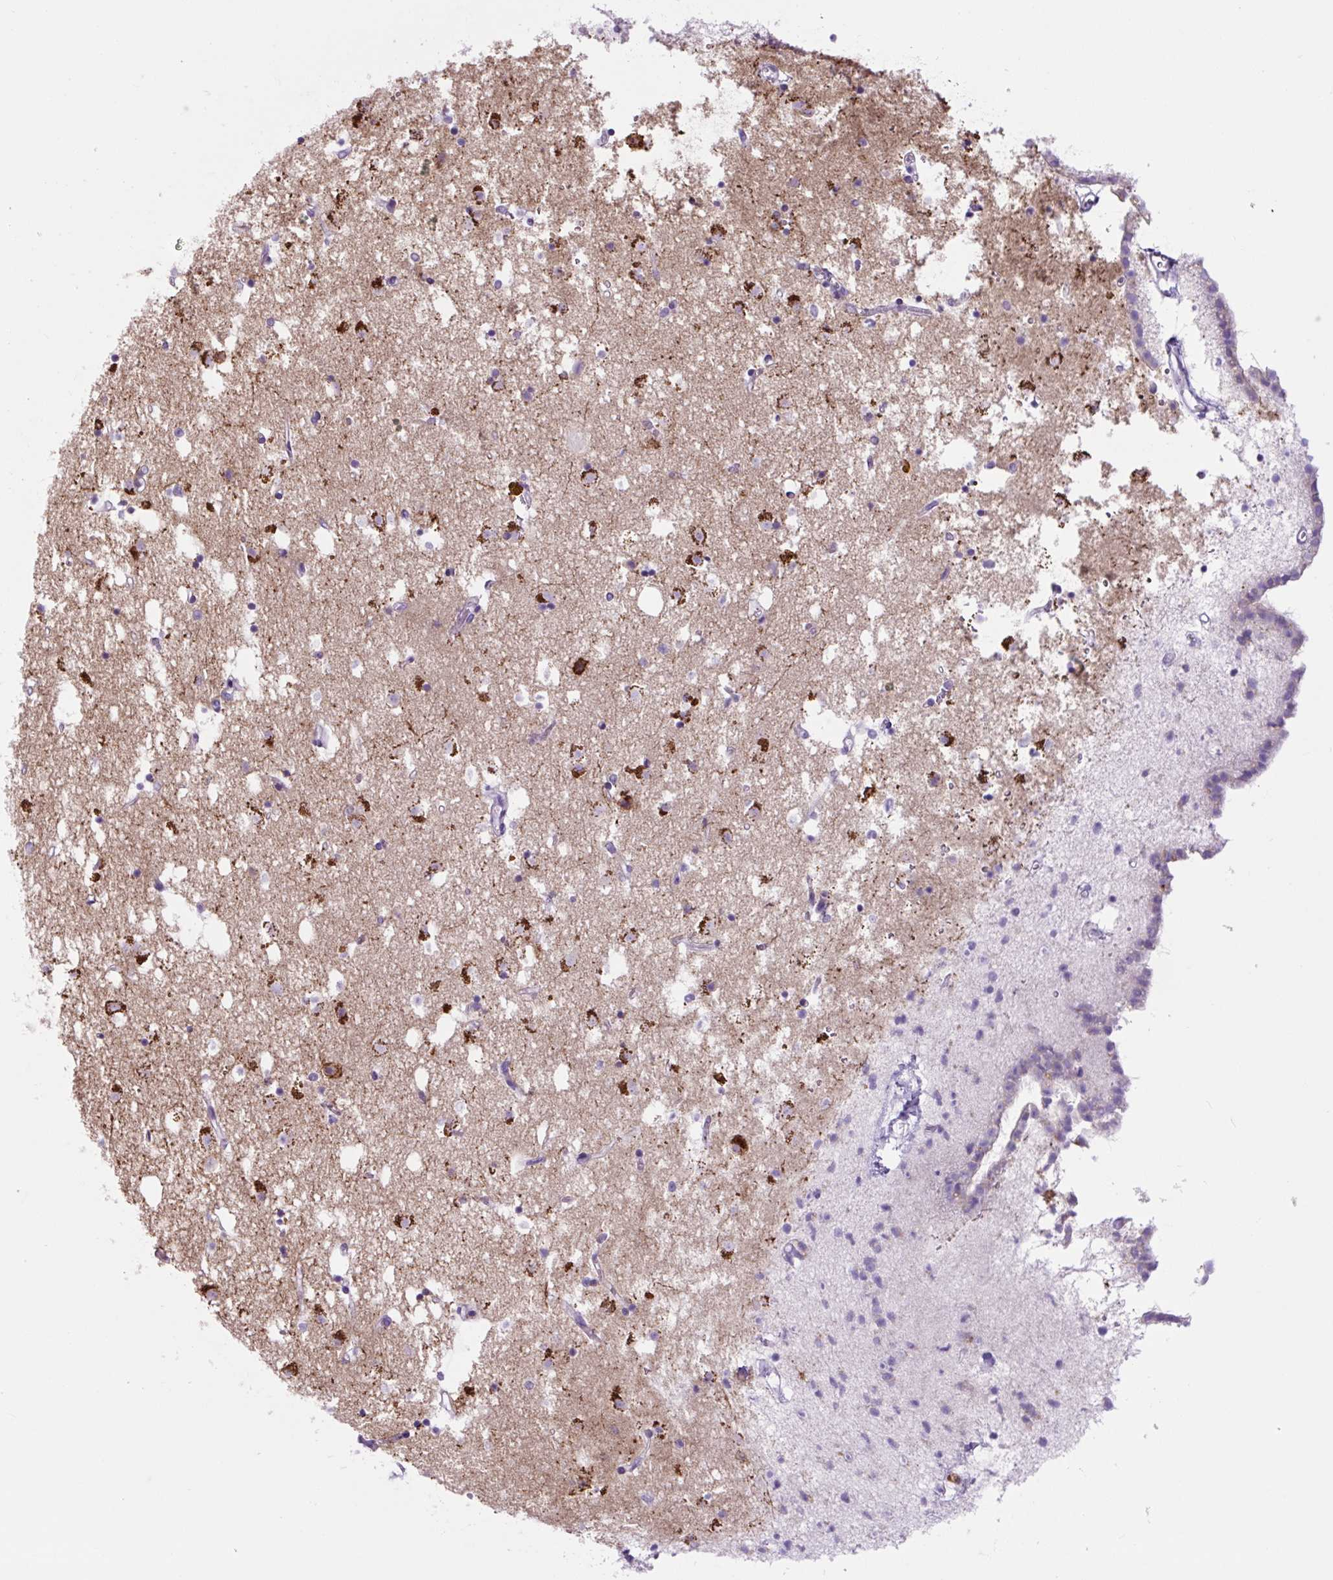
{"staining": {"intensity": "negative", "quantity": "none", "location": "none"}, "tissue": "caudate", "cell_type": "Glial cells", "image_type": "normal", "snomed": [{"axis": "morphology", "description": "Normal tissue, NOS"}, {"axis": "topography", "description": "Lateral ventricle wall"}], "caption": "The photomicrograph exhibits no staining of glial cells in unremarkable caudate. (Brightfield microscopy of DAB (3,3'-diaminobenzidine) IHC at high magnification).", "gene": "LCN10", "patient": {"sex": "male", "age": 58}}